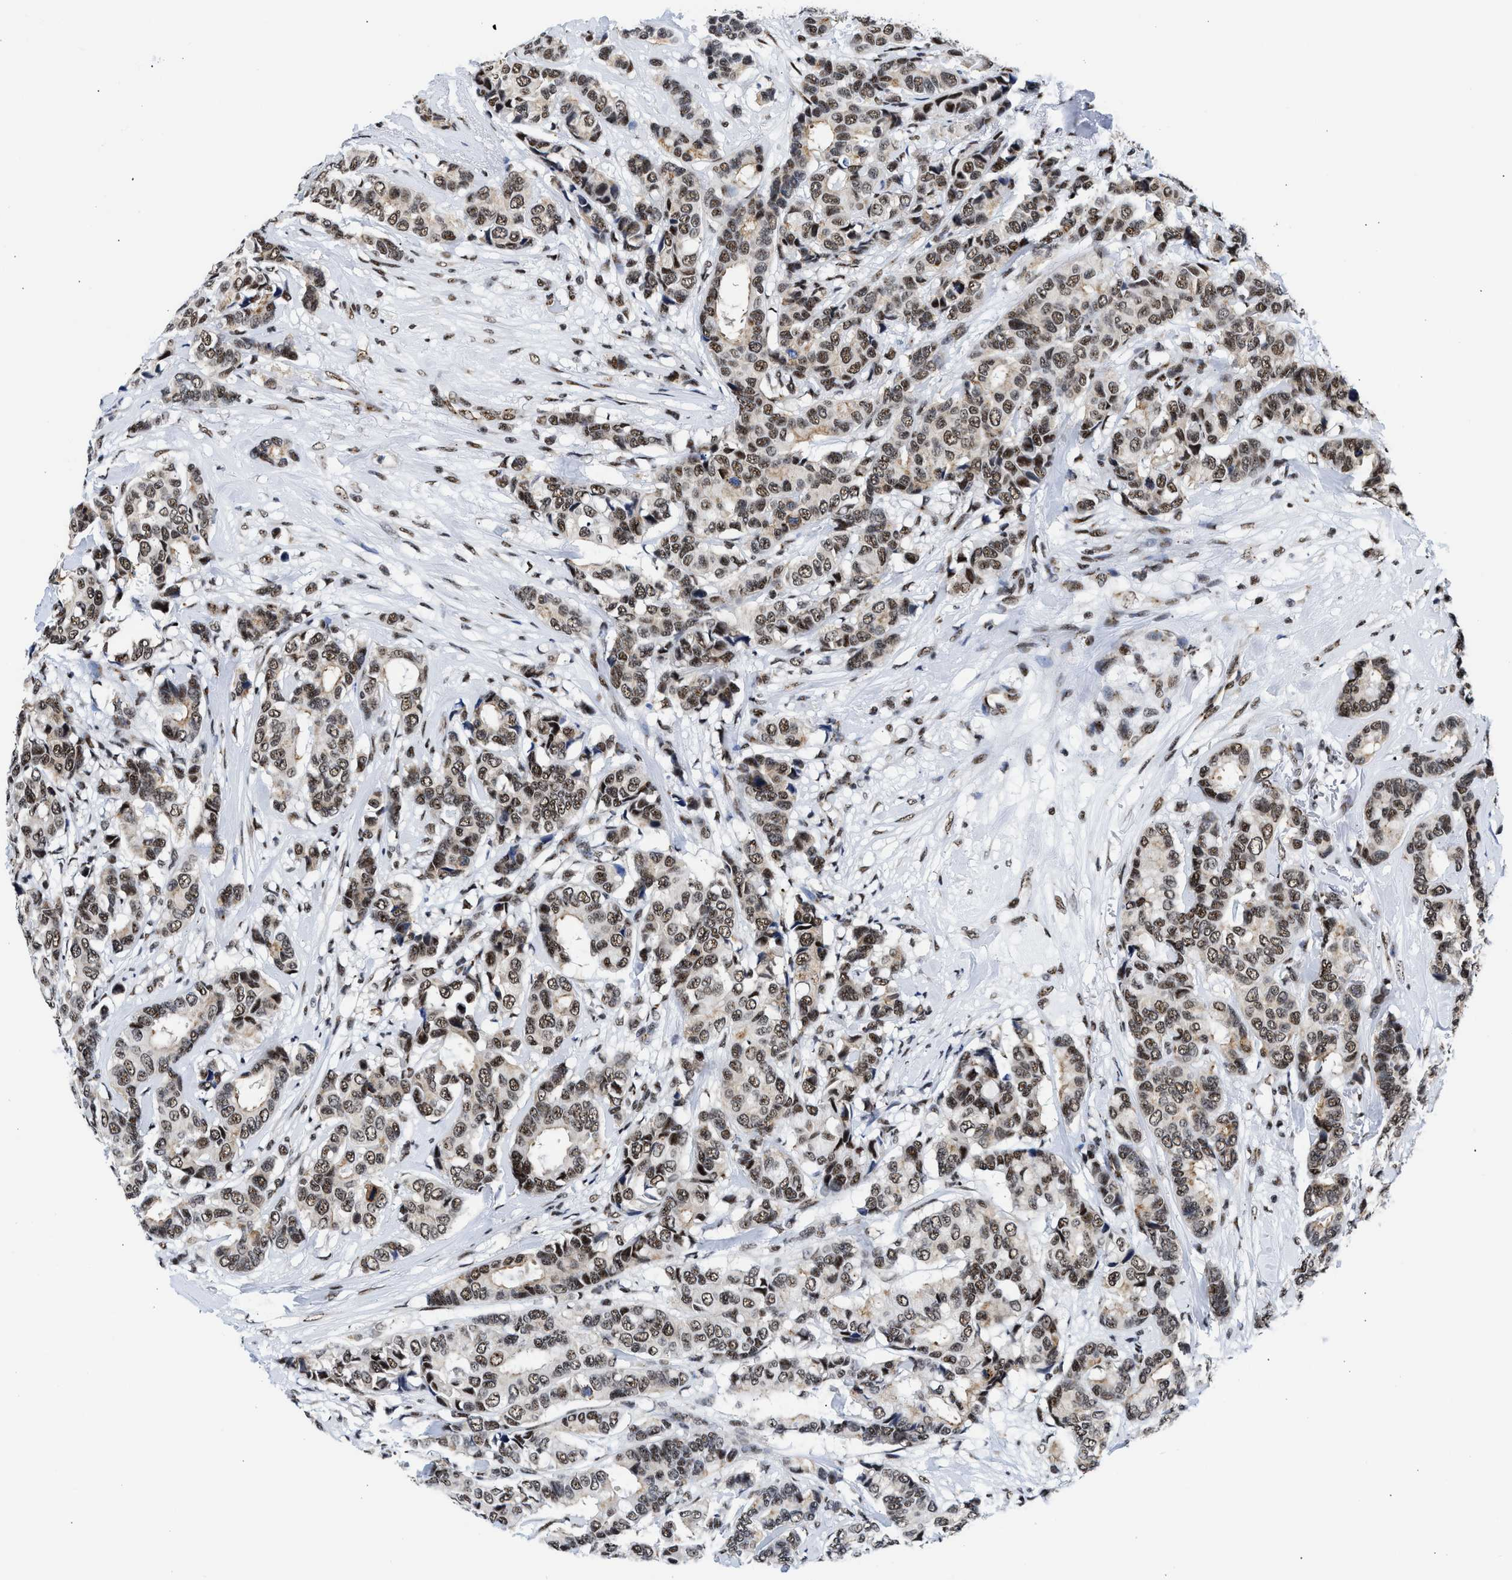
{"staining": {"intensity": "moderate", "quantity": ">75%", "location": "nuclear"}, "tissue": "breast cancer", "cell_type": "Tumor cells", "image_type": "cancer", "snomed": [{"axis": "morphology", "description": "Duct carcinoma"}, {"axis": "topography", "description": "Breast"}], "caption": "Tumor cells show medium levels of moderate nuclear staining in approximately >75% of cells in human breast infiltrating ductal carcinoma.", "gene": "RBM8A", "patient": {"sex": "female", "age": 87}}